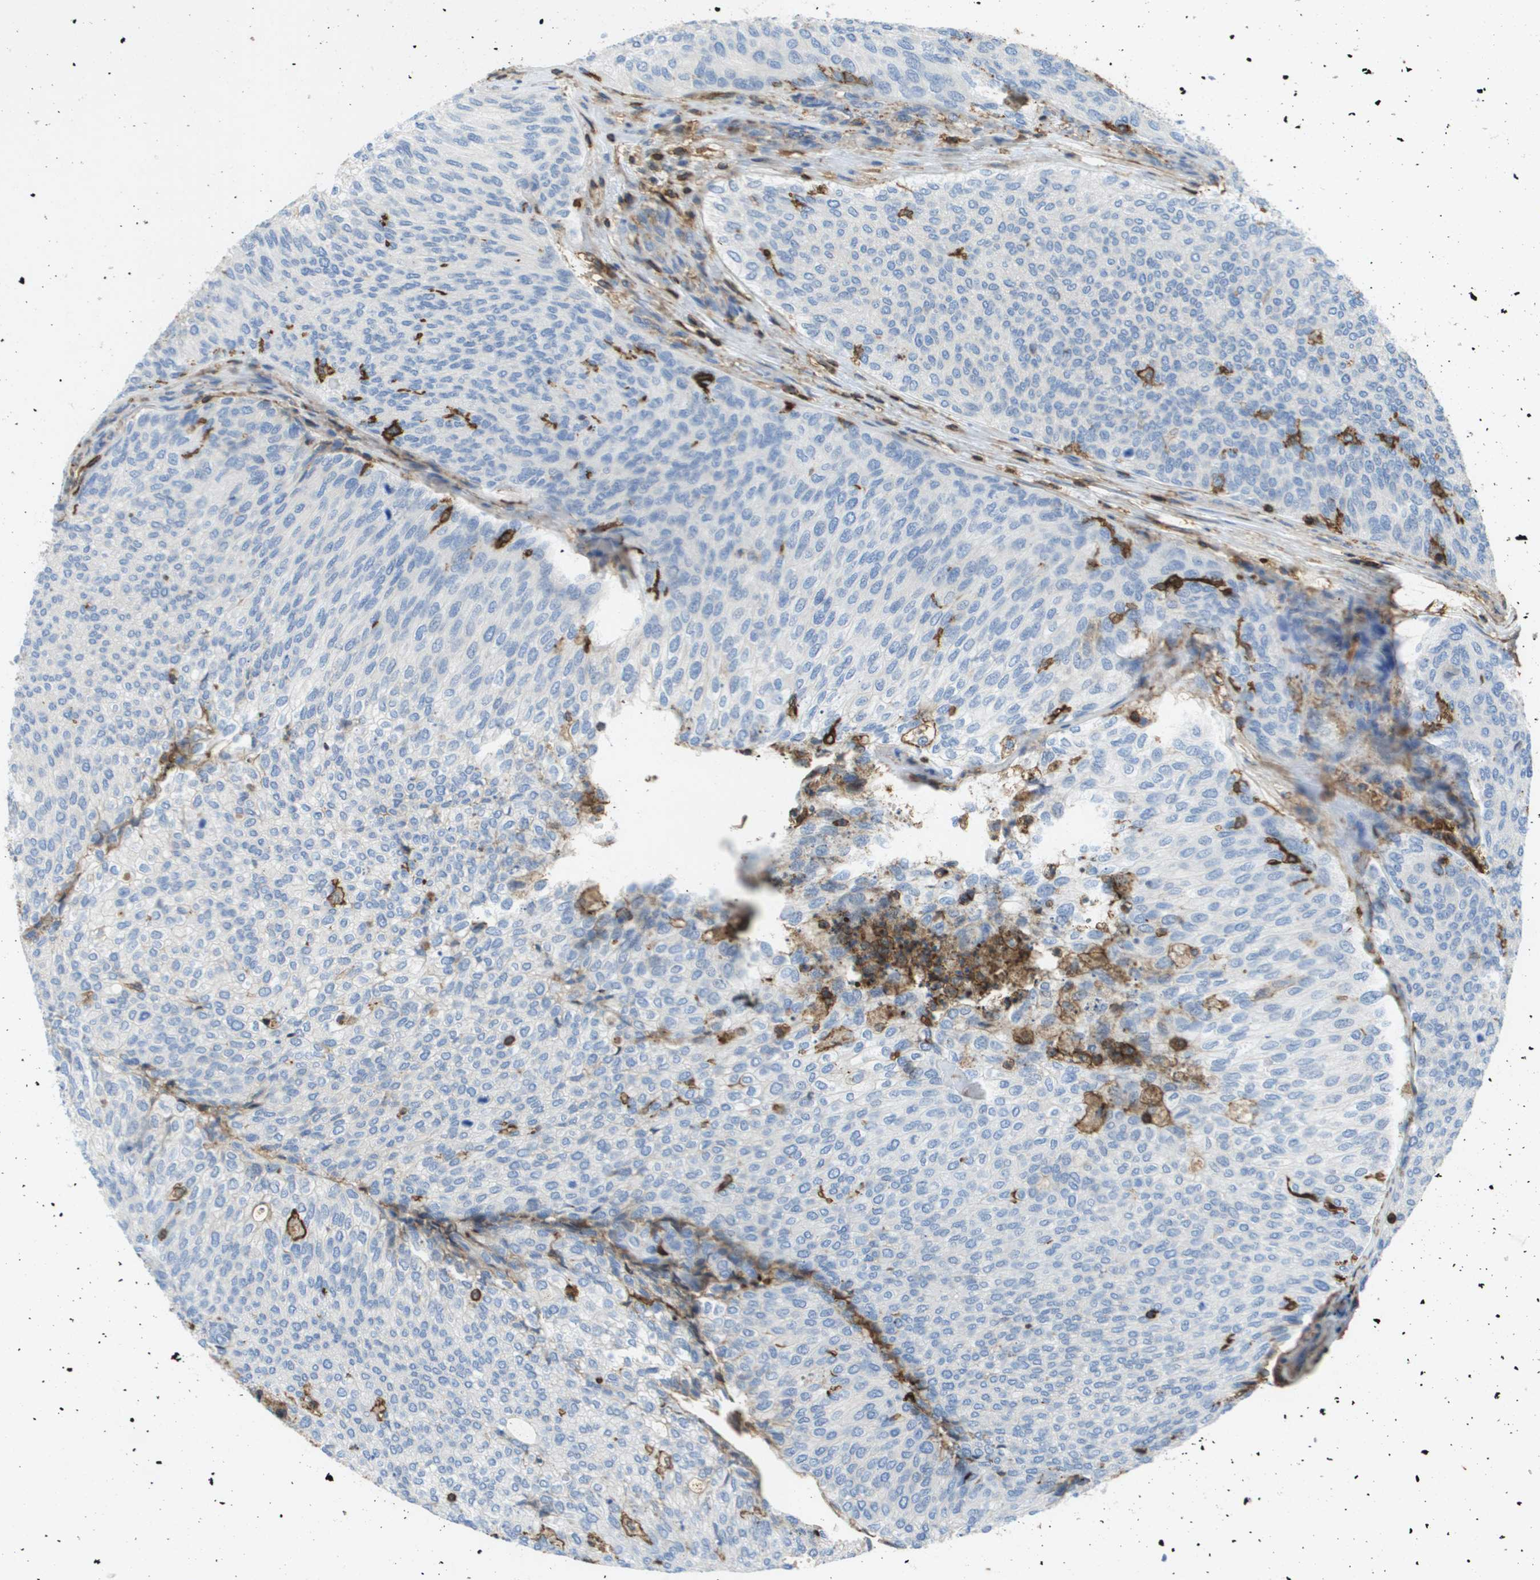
{"staining": {"intensity": "negative", "quantity": "none", "location": "none"}, "tissue": "urothelial cancer", "cell_type": "Tumor cells", "image_type": "cancer", "snomed": [{"axis": "morphology", "description": "Urothelial carcinoma, Low grade"}, {"axis": "topography", "description": "Urinary bladder"}], "caption": "Human low-grade urothelial carcinoma stained for a protein using IHC shows no staining in tumor cells.", "gene": "PASK", "patient": {"sex": "female", "age": 79}}